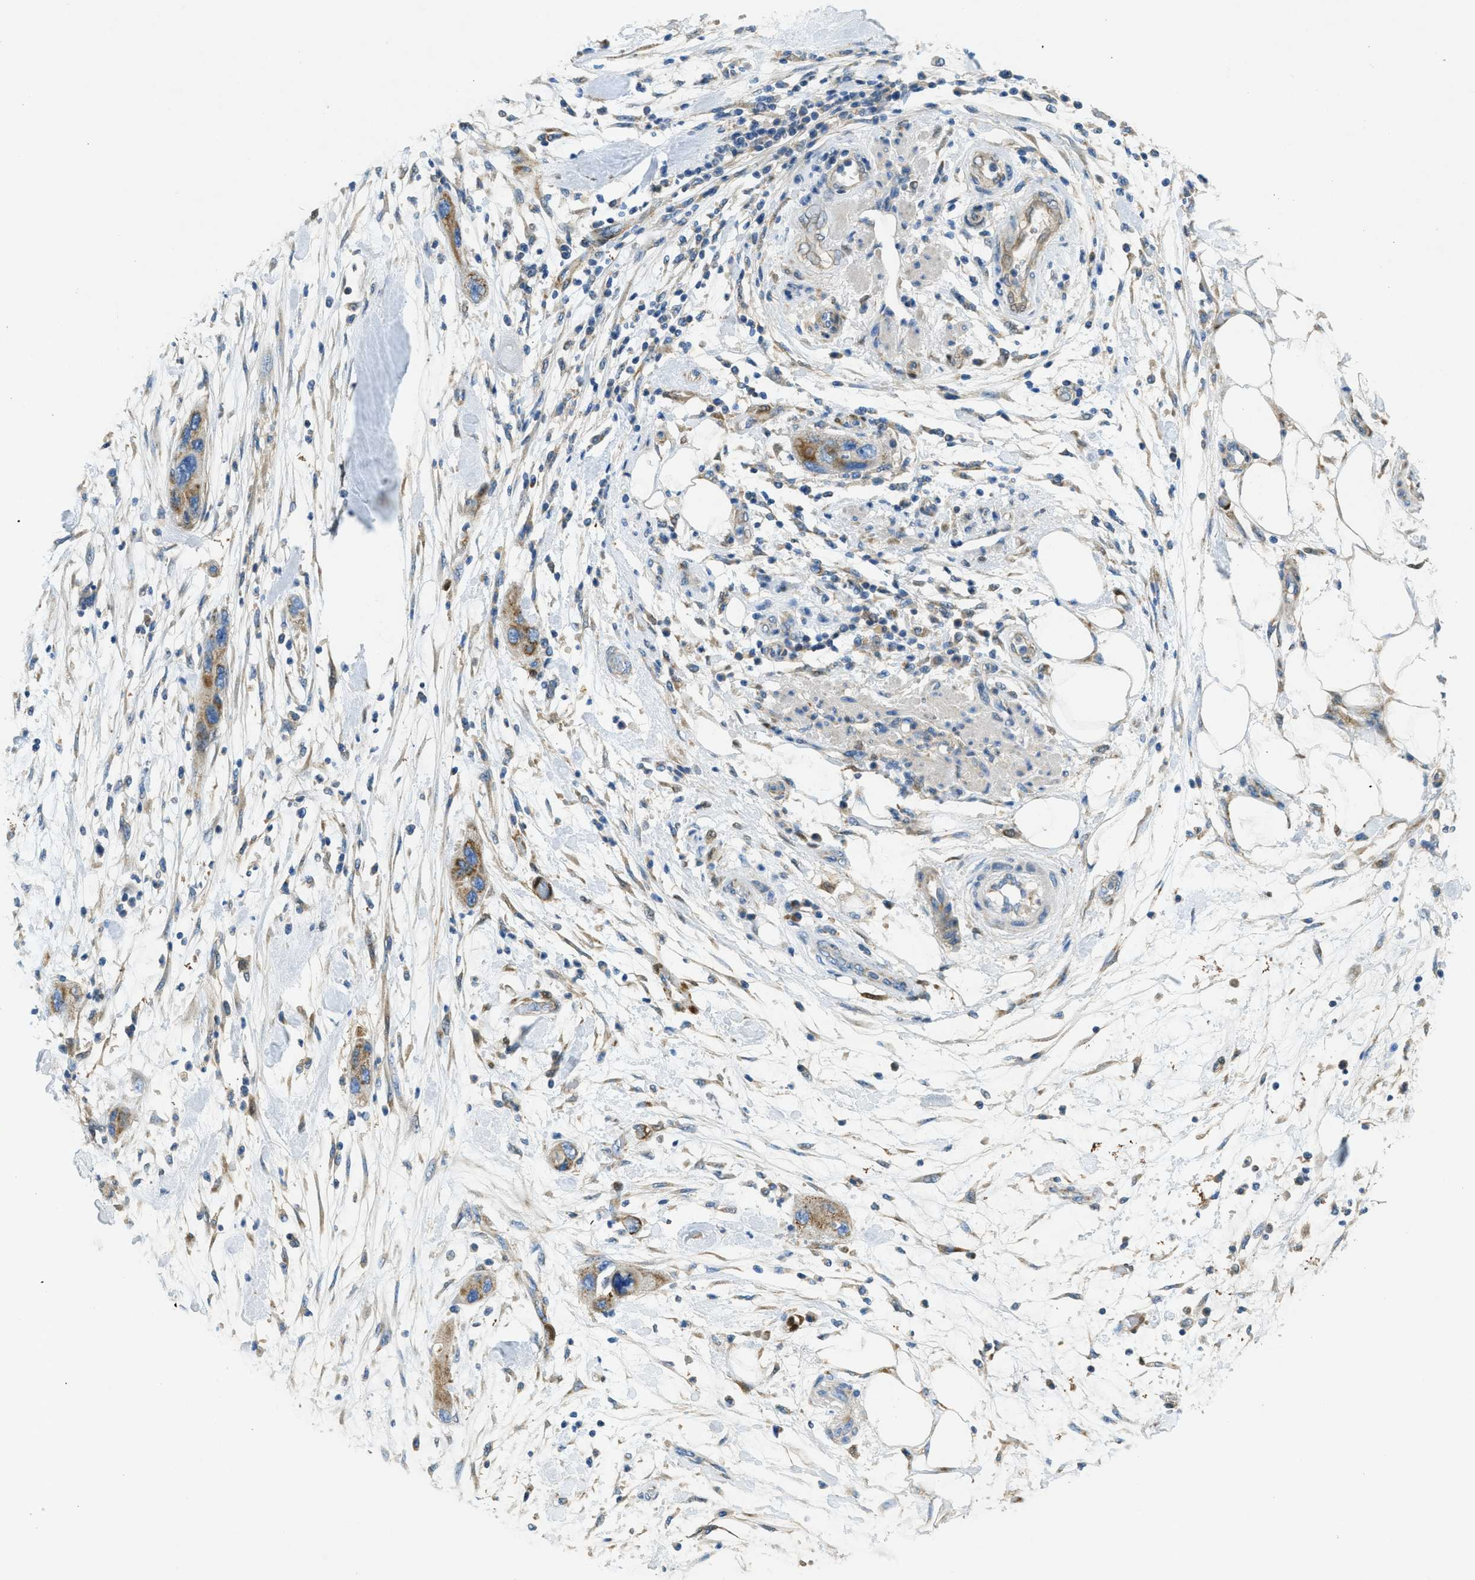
{"staining": {"intensity": "moderate", "quantity": ">75%", "location": "cytoplasmic/membranous"}, "tissue": "pancreatic cancer", "cell_type": "Tumor cells", "image_type": "cancer", "snomed": [{"axis": "morphology", "description": "Normal tissue, NOS"}, {"axis": "morphology", "description": "Adenocarcinoma, NOS"}, {"axis": "topography", "description": "Pancreas"}], "caption": "Moderate cytoplasmic/membranous expression for a protein is identified in approximately >75% of tumor cells of pancreatic cancer (adenocarcinoma) using IHC.", "gene": "CYGB", "patient": {"sex": "female", "age": 71}}